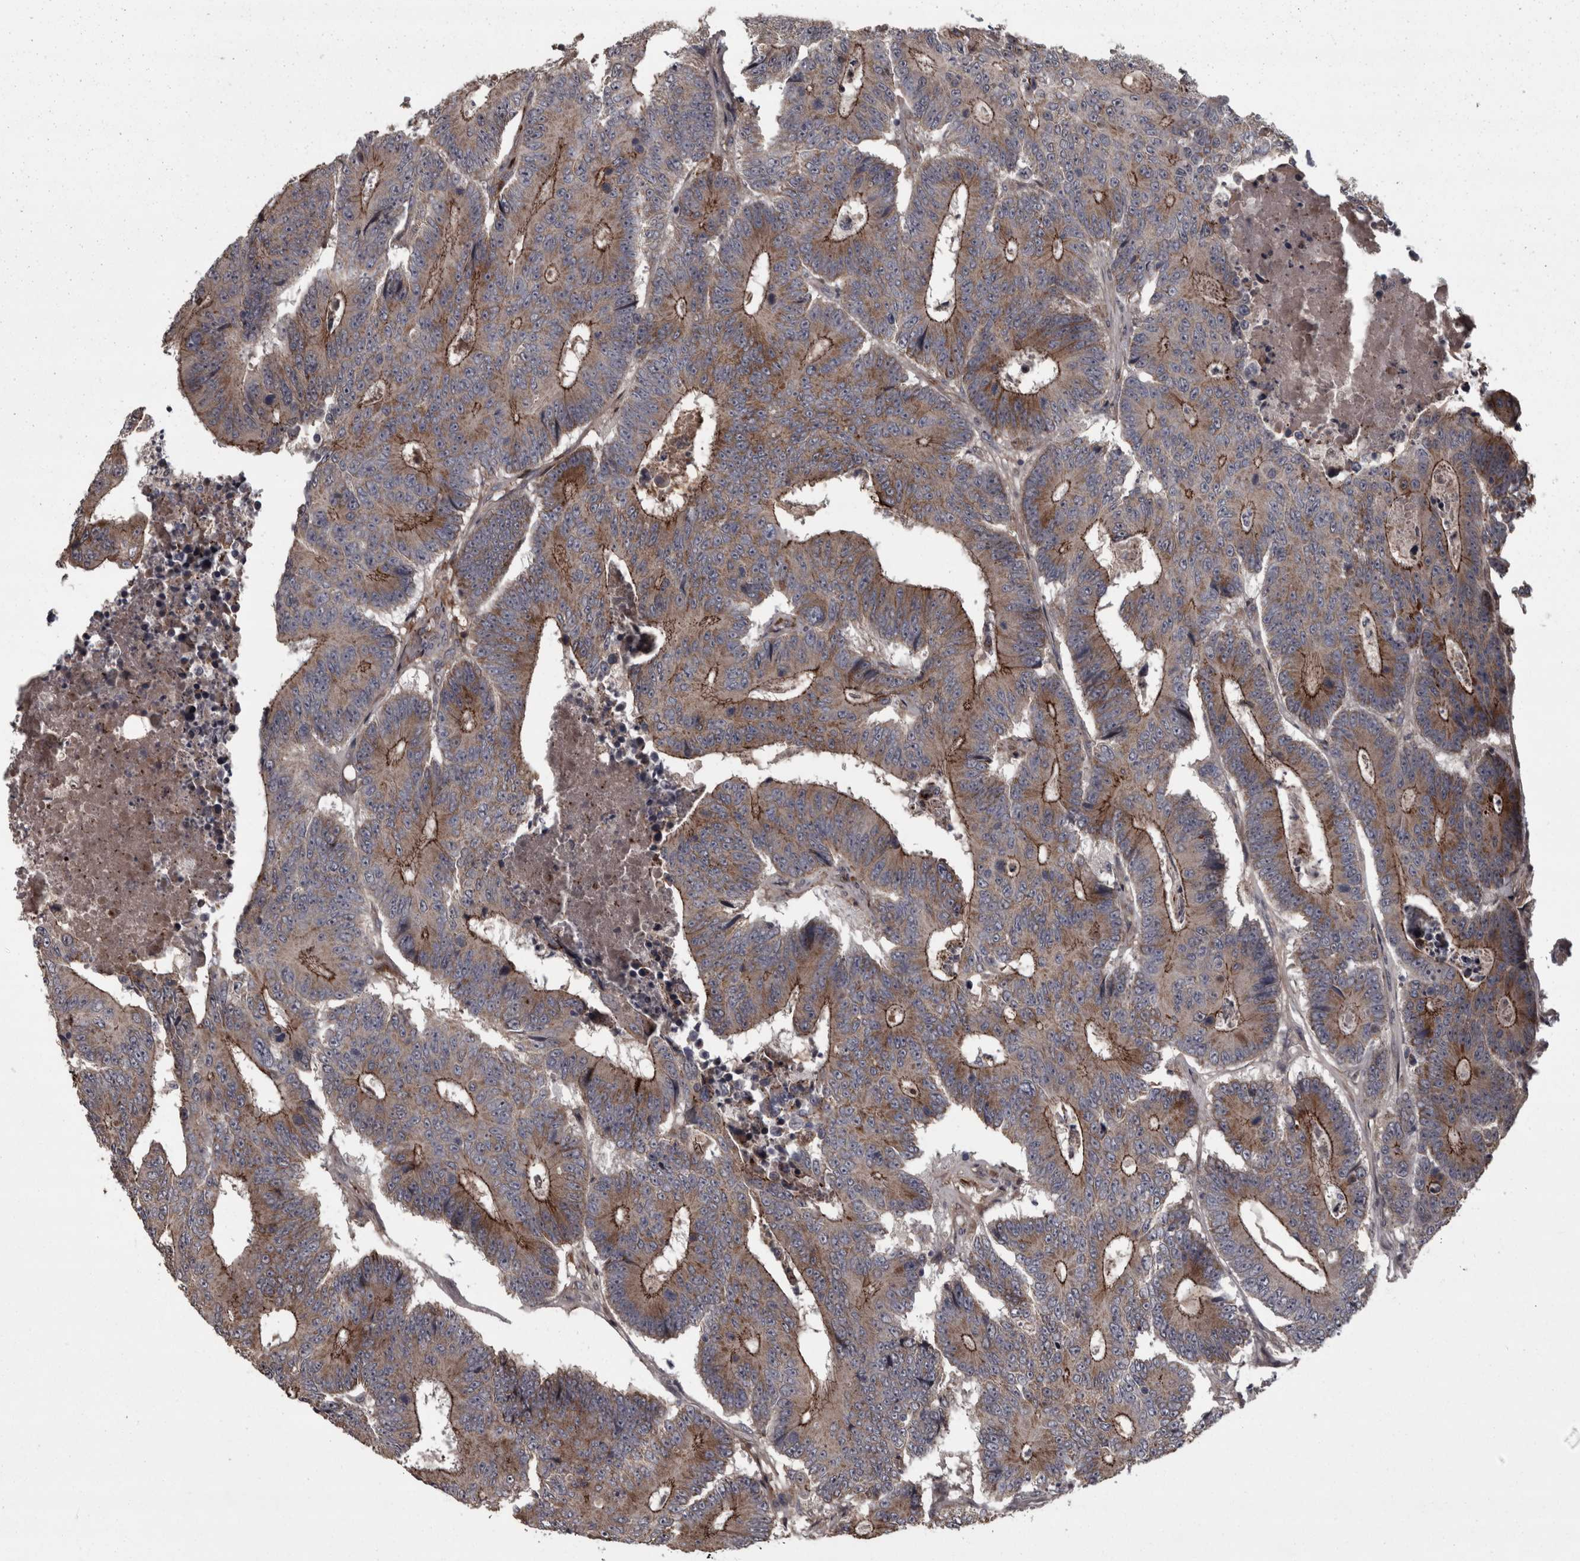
{"staining": {"intensity": "moderate", "quantity": "25%-75%", "location": "cytoplasmic/membranous"}, "tissue": "colorectal cancer", "cell_type": "Tumor cells", "image_type": "cancer", "snomed": [{"axis": "morphology", "description": "Adenocarcinoma, NOS"}, {"axis": "topography", "description": "Colon"}], "caption": "Immunohistochemical staining of human adenocarcinoma (colorectal) shows moderate cytoplasmic/membranous protein expression in approximately 25%-75% of tumor cells. (DAB IHC, brown staining for protein, blue staining for nuclei).", "gene": "PCDH17", "patient": {"sex": "male", "age": 83}}